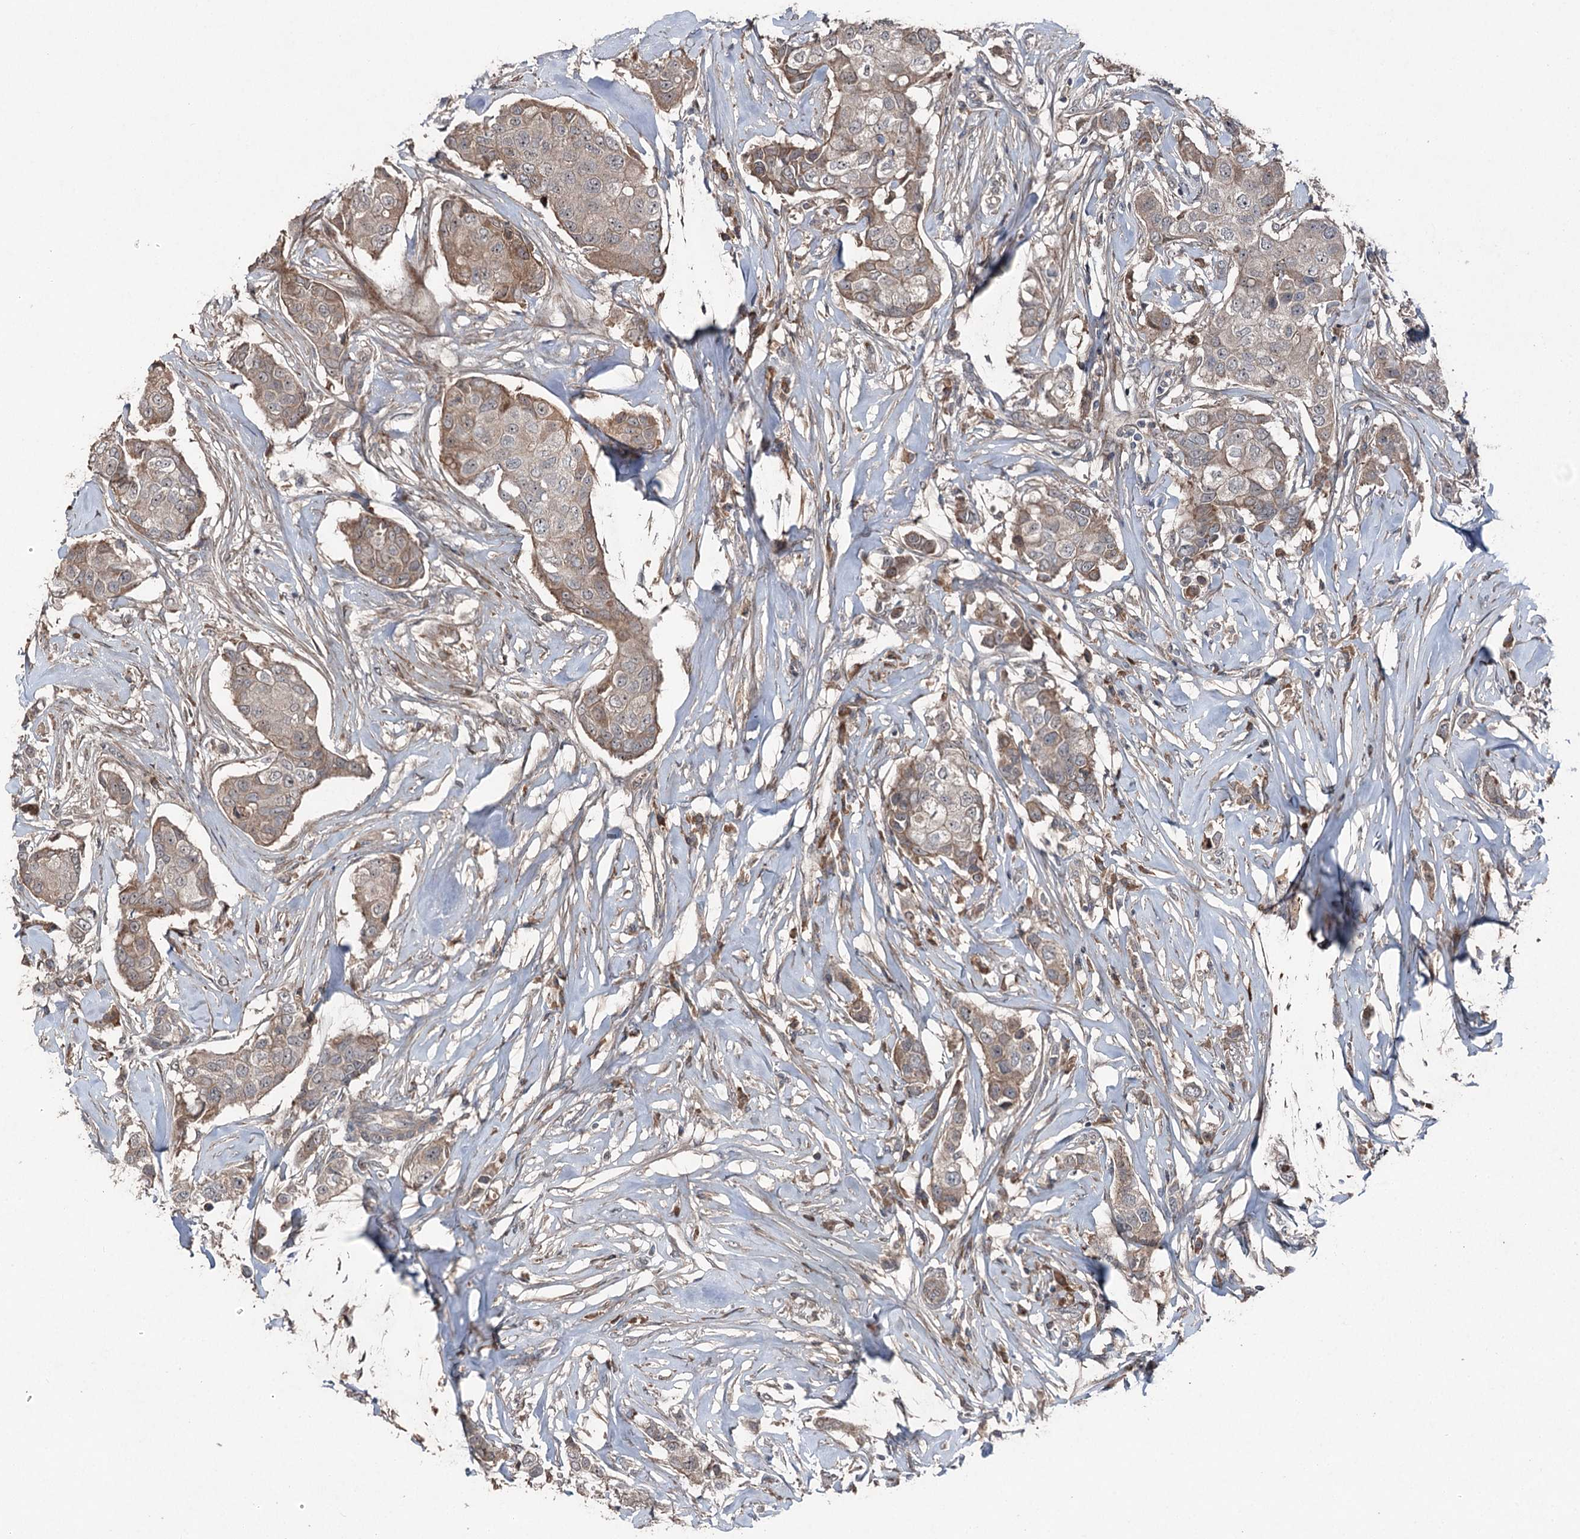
{"staining": {"intensity": "weak", "quantity": "25%-75%", "location": "cytoplasmic/membranous"}, "tissue": "breast cancer", "cell_type": "Tumor cells", "image_type": "cancer", "snomed": [{"axis": "morphology", "description": "Duct carcinoma"}, {"axis": "topography", "description": "Breast"}], "caption": "High-power microscopy captured an immunohistochemistry (IHC) histopathology image of breast cancer, revealing weak cytoplasmic/membranous staining in about 25%-75% of tumor cells. (DAB IHC, brown staining for protein, blue staining for nuclei).", "gene": "MAPK8IP2", "patient": {"sex": "female", "age": 80}}